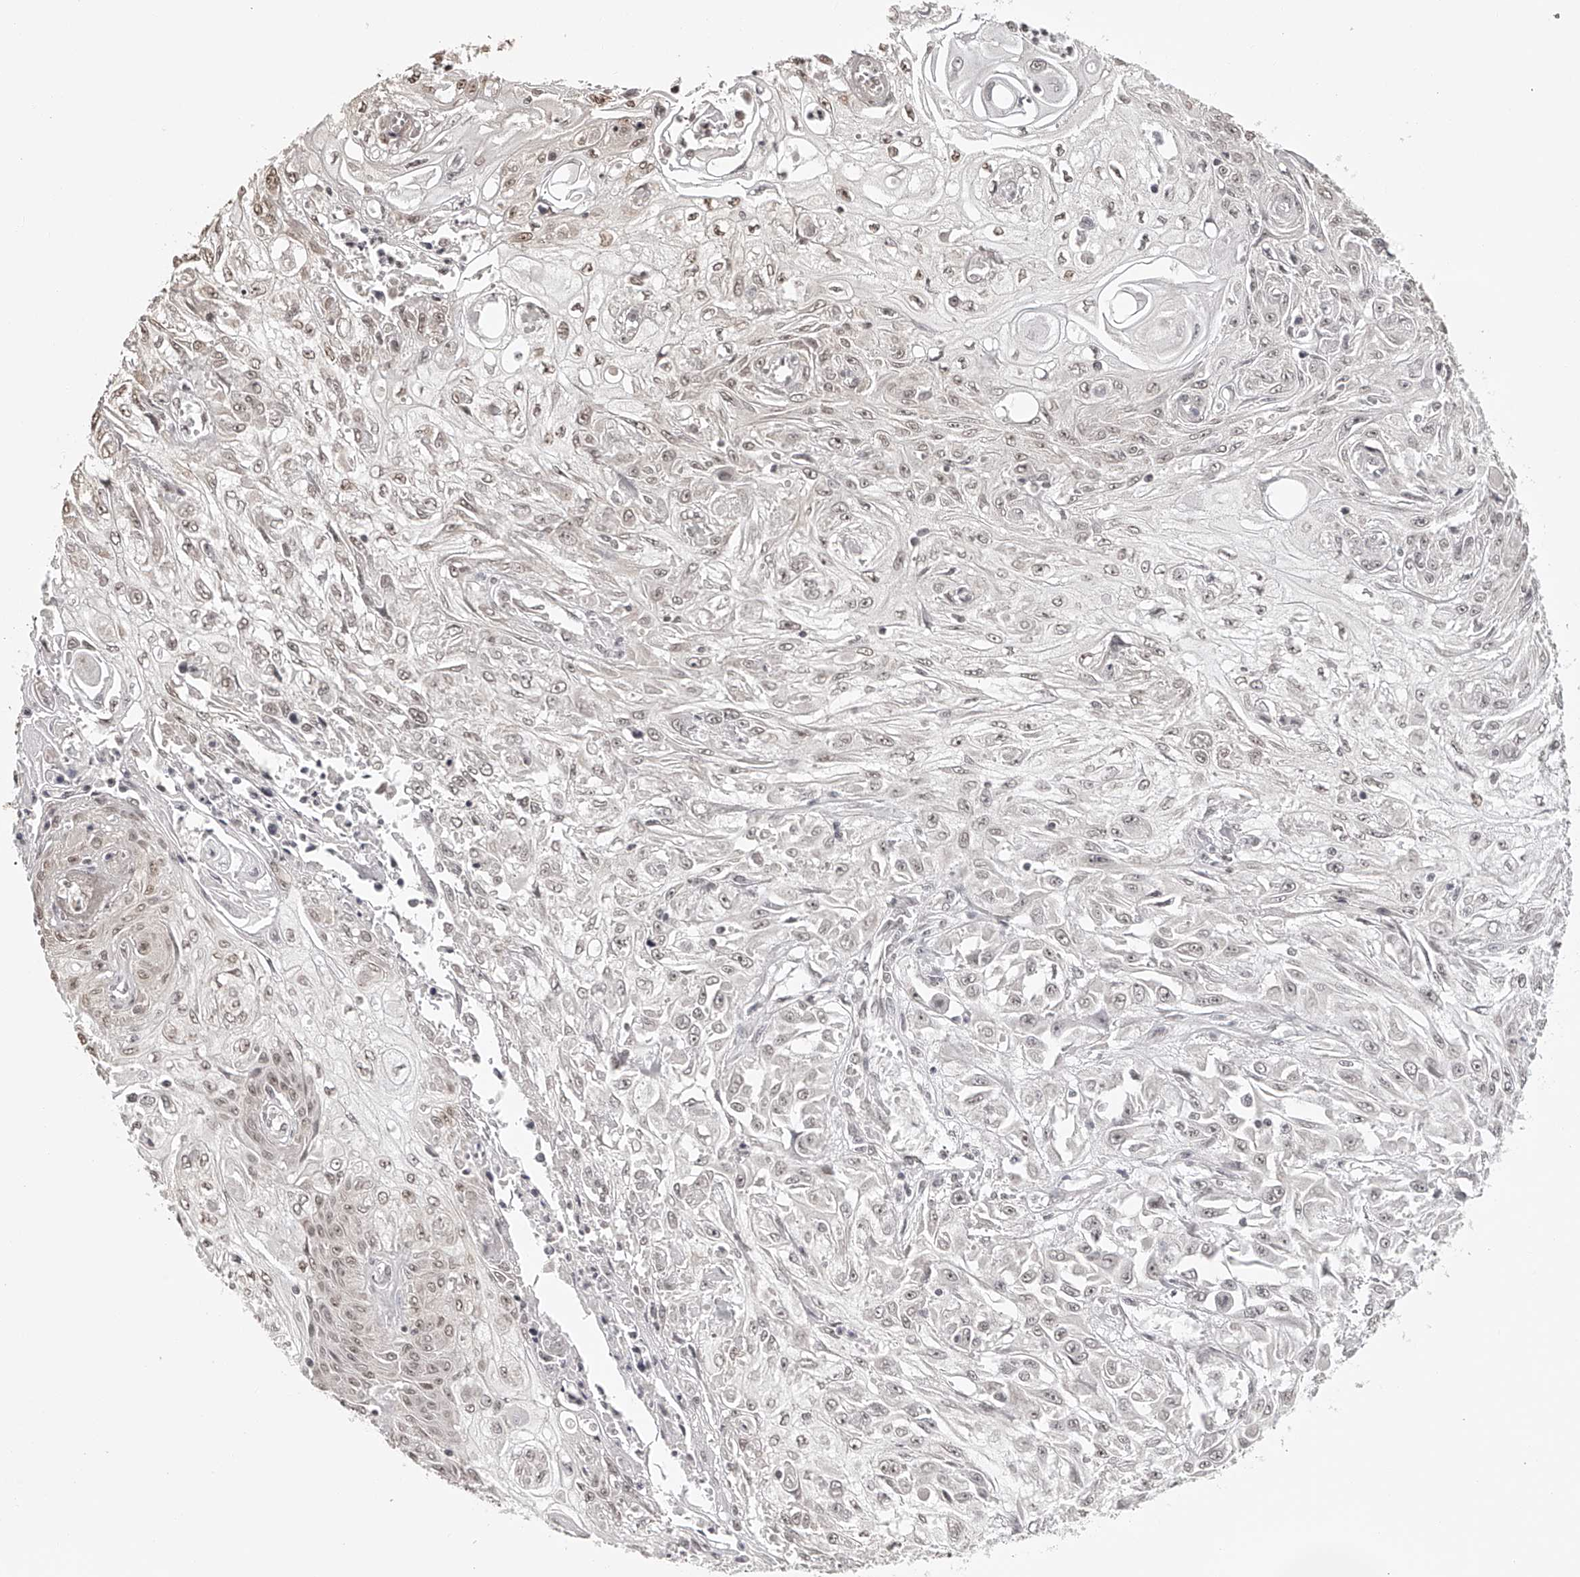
{"staining": {"intensity": "weak", "quantity": "25%-75%", "location": "nuclear"}, "tissue": "skin cancer", "cell_type": "Tumor cells", "image_type": "cancer", "snomed": [{"axis": "morphology", "description": "Squamous cell carcinoma, NOS"}, {"axis": "morphology", "description": "Squamous cell carcinoma, metastatic, NOS"}, {"axis": "topography", "description": "Skin"}, {"axis": "topography", "description": "Lymph node"}], "caption": "A low amount of weak nuclear expression is present in approximately 25%-75% of tumor cells in metastatic squamous cell carcinoma (skin) tissue.", "gene": "ZNF503", "patient": {"sex": "male", "age": 75}}